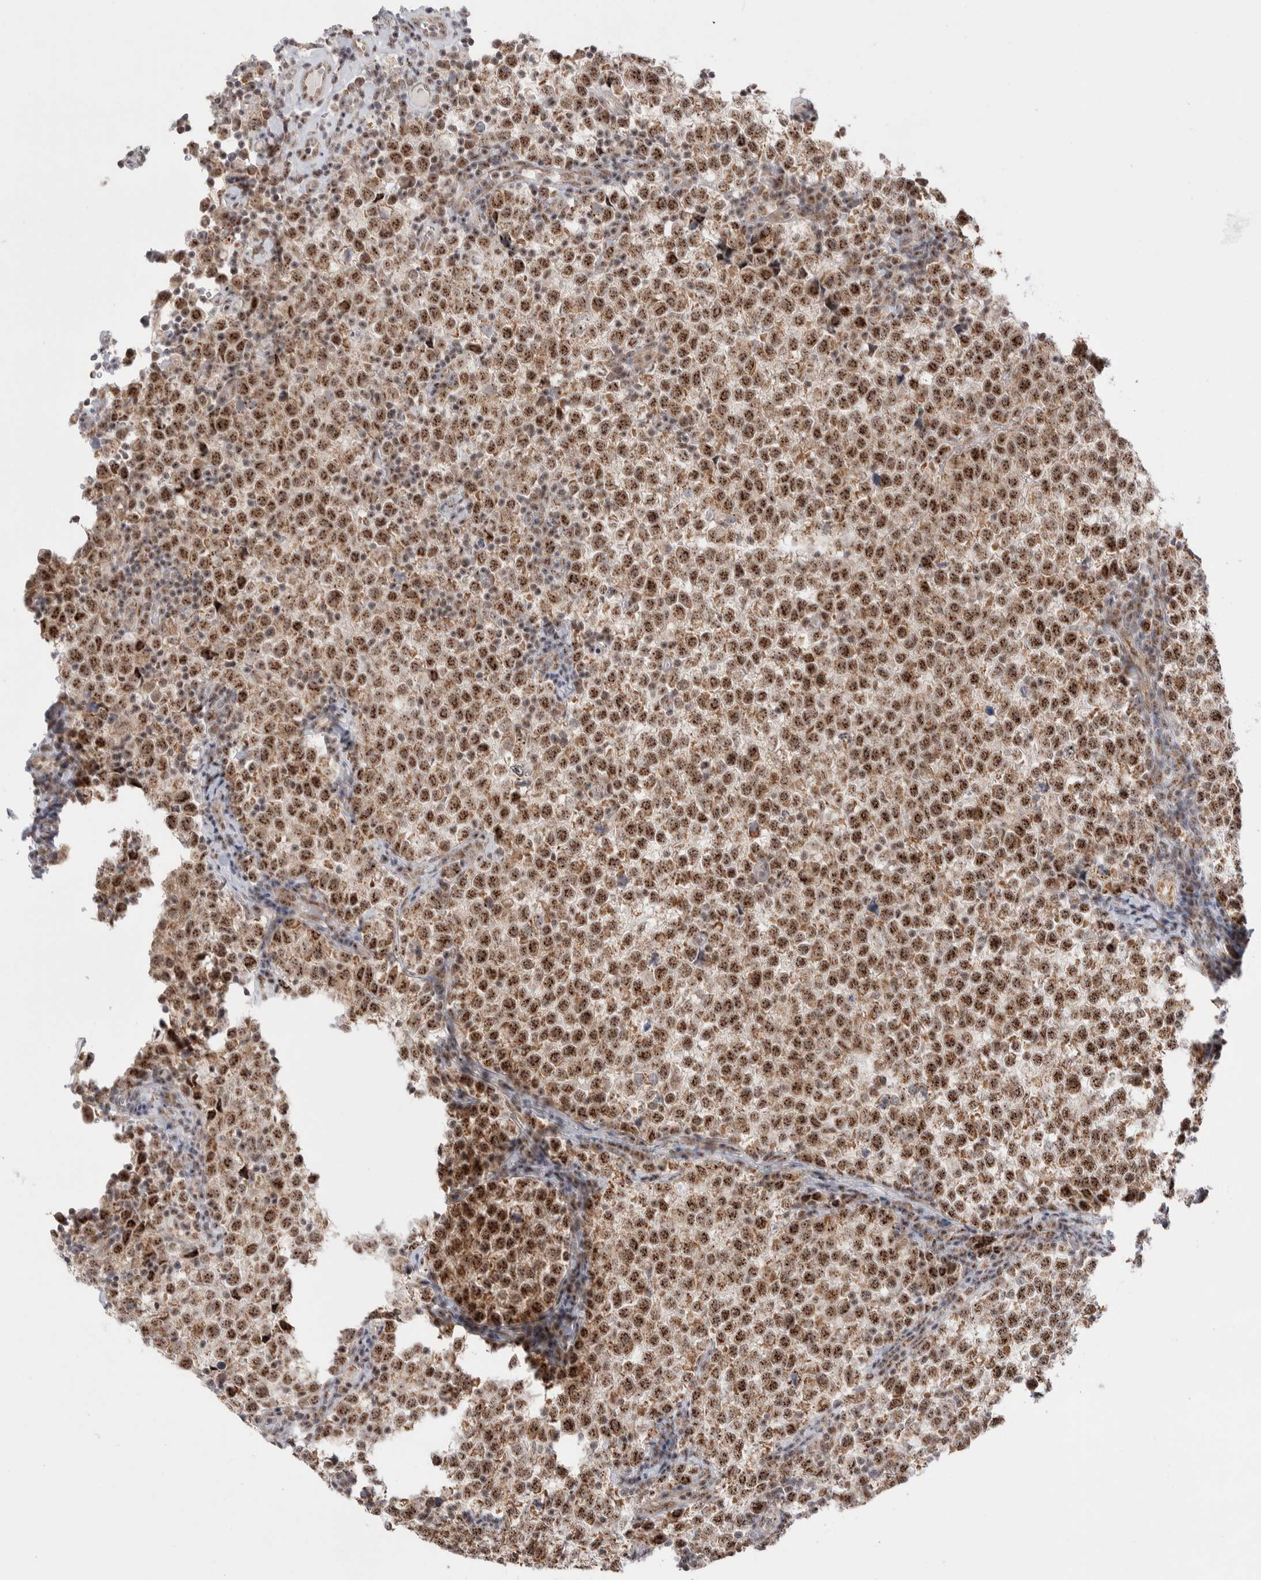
{"staining": {"intensity": "moderate", "quantity": ">75%", "location": "nuclear"}, "tissue": "testis cancer", "cell_type": "Tumor cells", "image_type": "cancer", "snomed": [{"axis": "morphology", "description": "Normal tissue, NOS"}, {"axis": "morphology", "description": "Seminoma, NOS"}, {"axis": "topography", "description": "Testis"}], "caption": "An image of human testis cancer (seminoma) stained for a protein reveals moderate nuclear brown staining in tumor cells.", "gene": "ZNF695", "patient": {"sex": "male", "age": 43}}